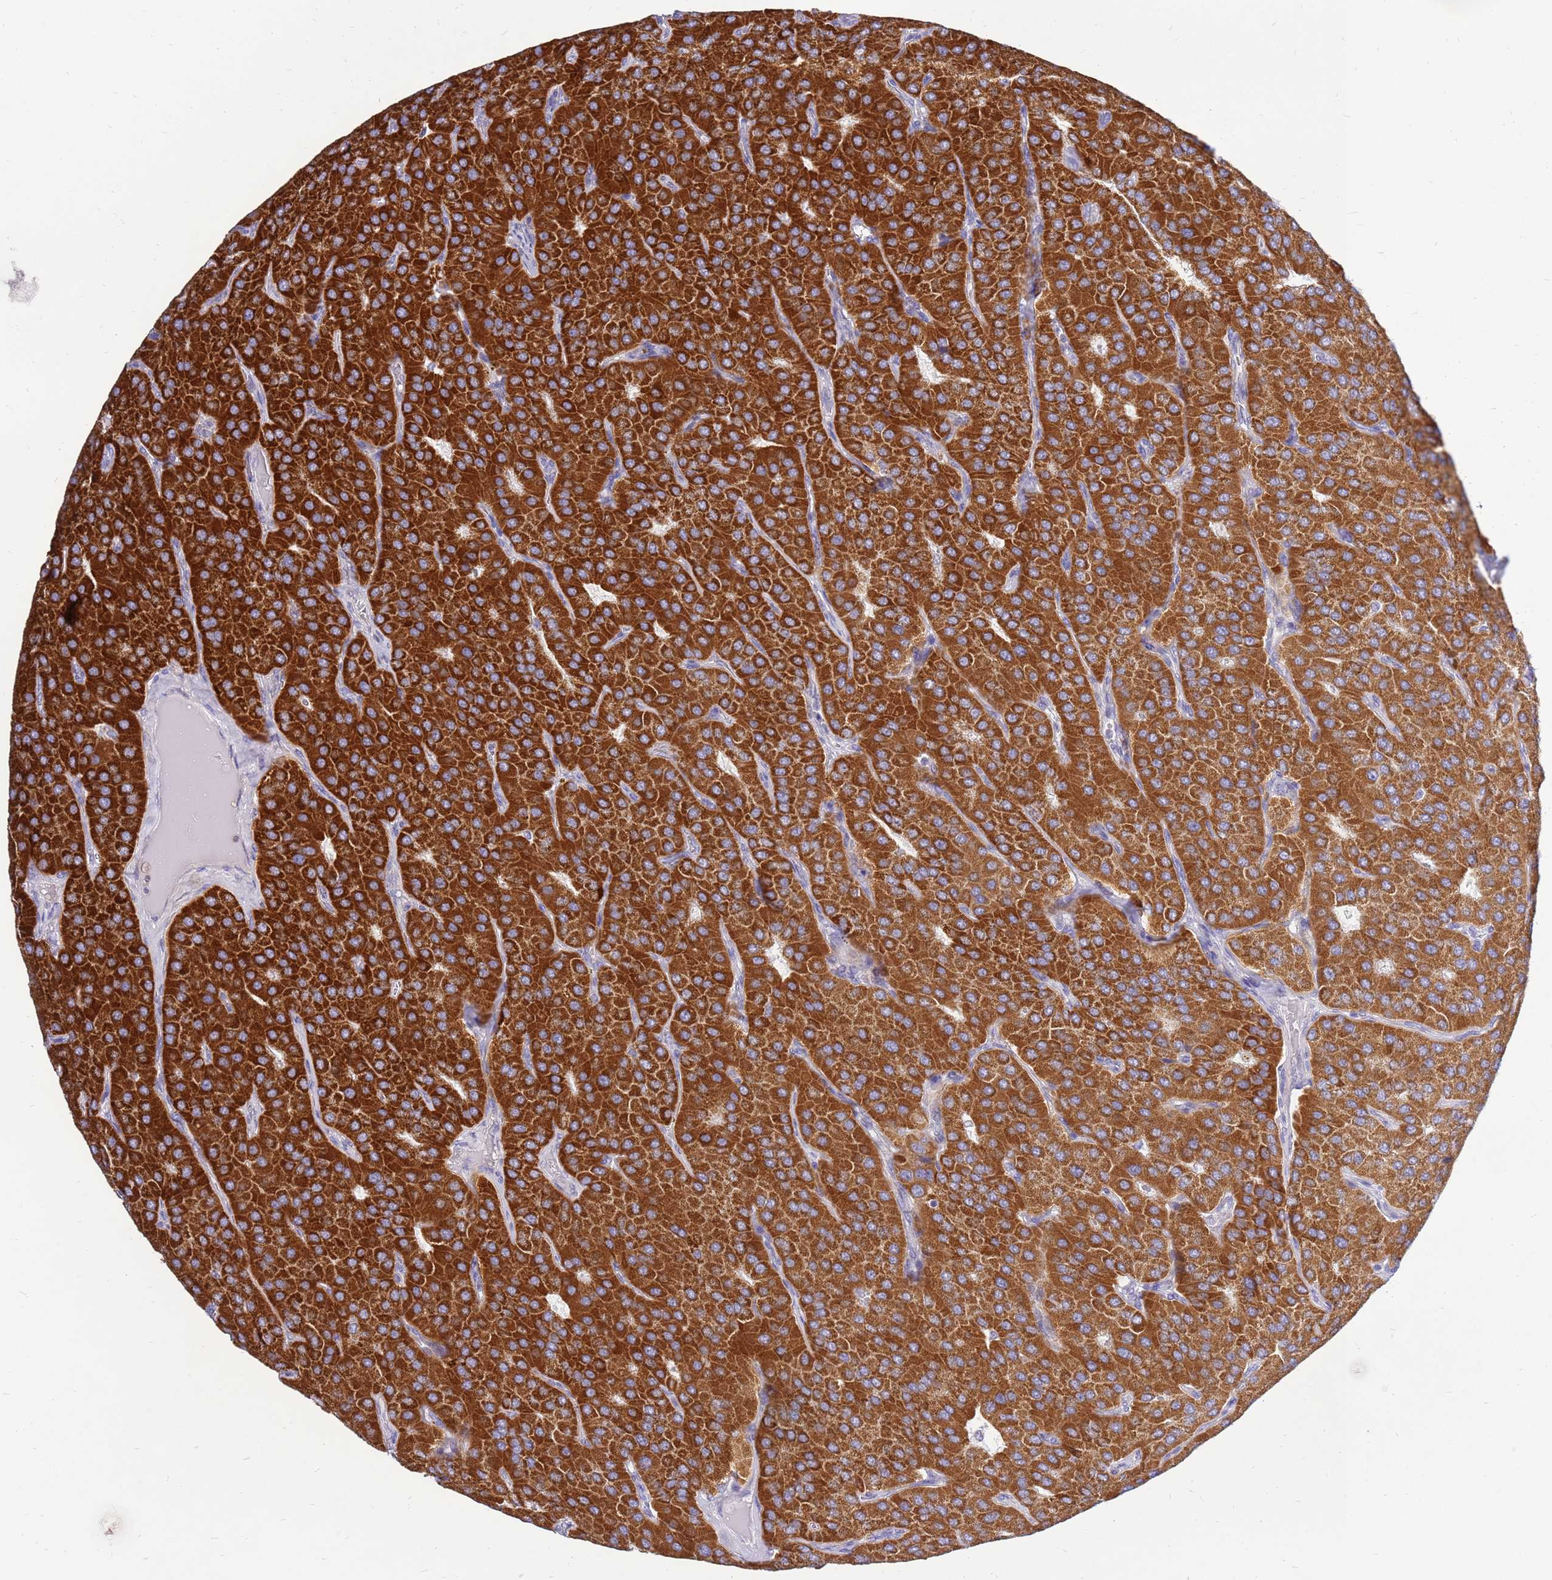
{"staining": {"intensity": "strong", "quantity": ">75%", "location": "cytoplasmic/membranous"}, "tissue": "parathyroid gland", "cell_type": "Glandular cells", "image_type": "normal", "snomed": [{"axis": "morphology", "description": "Normal tissue, NOS"}, {"axis": "morphology", "description": "Adenoma, NOS"}, {"axis": "topography", "description": "Parathyroid gland"}], "caption": "Glandular cells reveal strong cytoplasmic/membranous positivity in approximately >75% of cells in normal parathyroid gland. Using DAB (3,3'-diaminobenzidine) (brown) and hematoxylin (blue) stains, captured at high magnification using brightfield microscopy.", "gene": "IGF1R", "patient": {"sex": "female", "age": 86}}